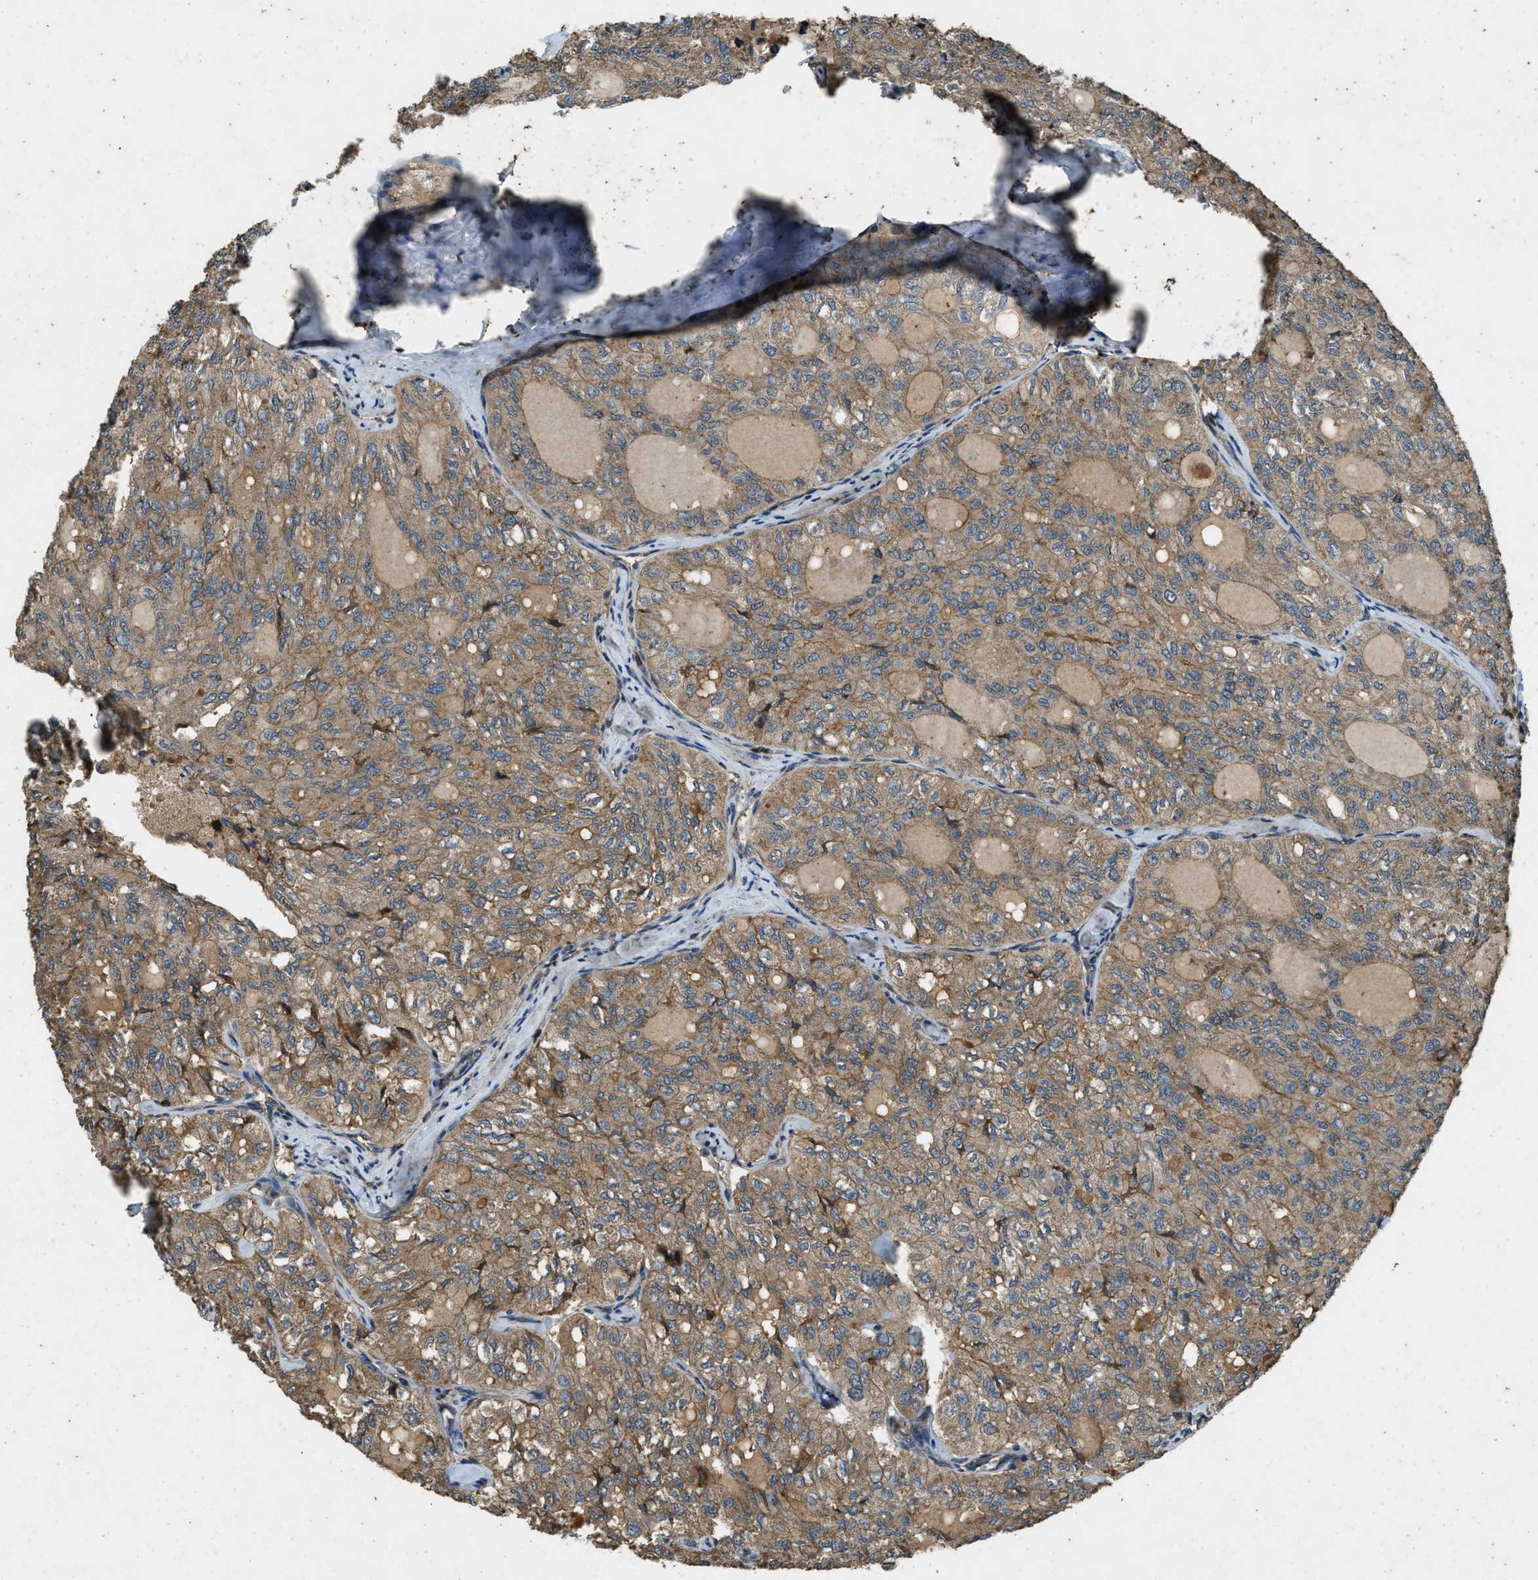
{"staining": {"intensity": "weak", "quantity": ">75%", "location": "cytoplasmic/membranous"}, "tissue": "thyroid cancer", "cell_type": "Tumor cells", "image_type": "cancer", "snomed": [{"axis": "morphology", "description": "Follicular adenoma carcinoma, NOS"}, {"axis": "topography", "description": "Thyroid gland"}], "caption": "The photomicrograph reveals a brown stain indicating the presence of a protein in the cytoplasmic/membranous of tumor cells in thyroid follicular adenoma carcinoma. The staining was performed using DAB (3,3'-diaminobenzidine), with brown indicating positive protein expression. Nuclei are stained blue with hematoxylin.", "gene": "ATP8B1", "patient": {"sex": "male", "age": 75}}